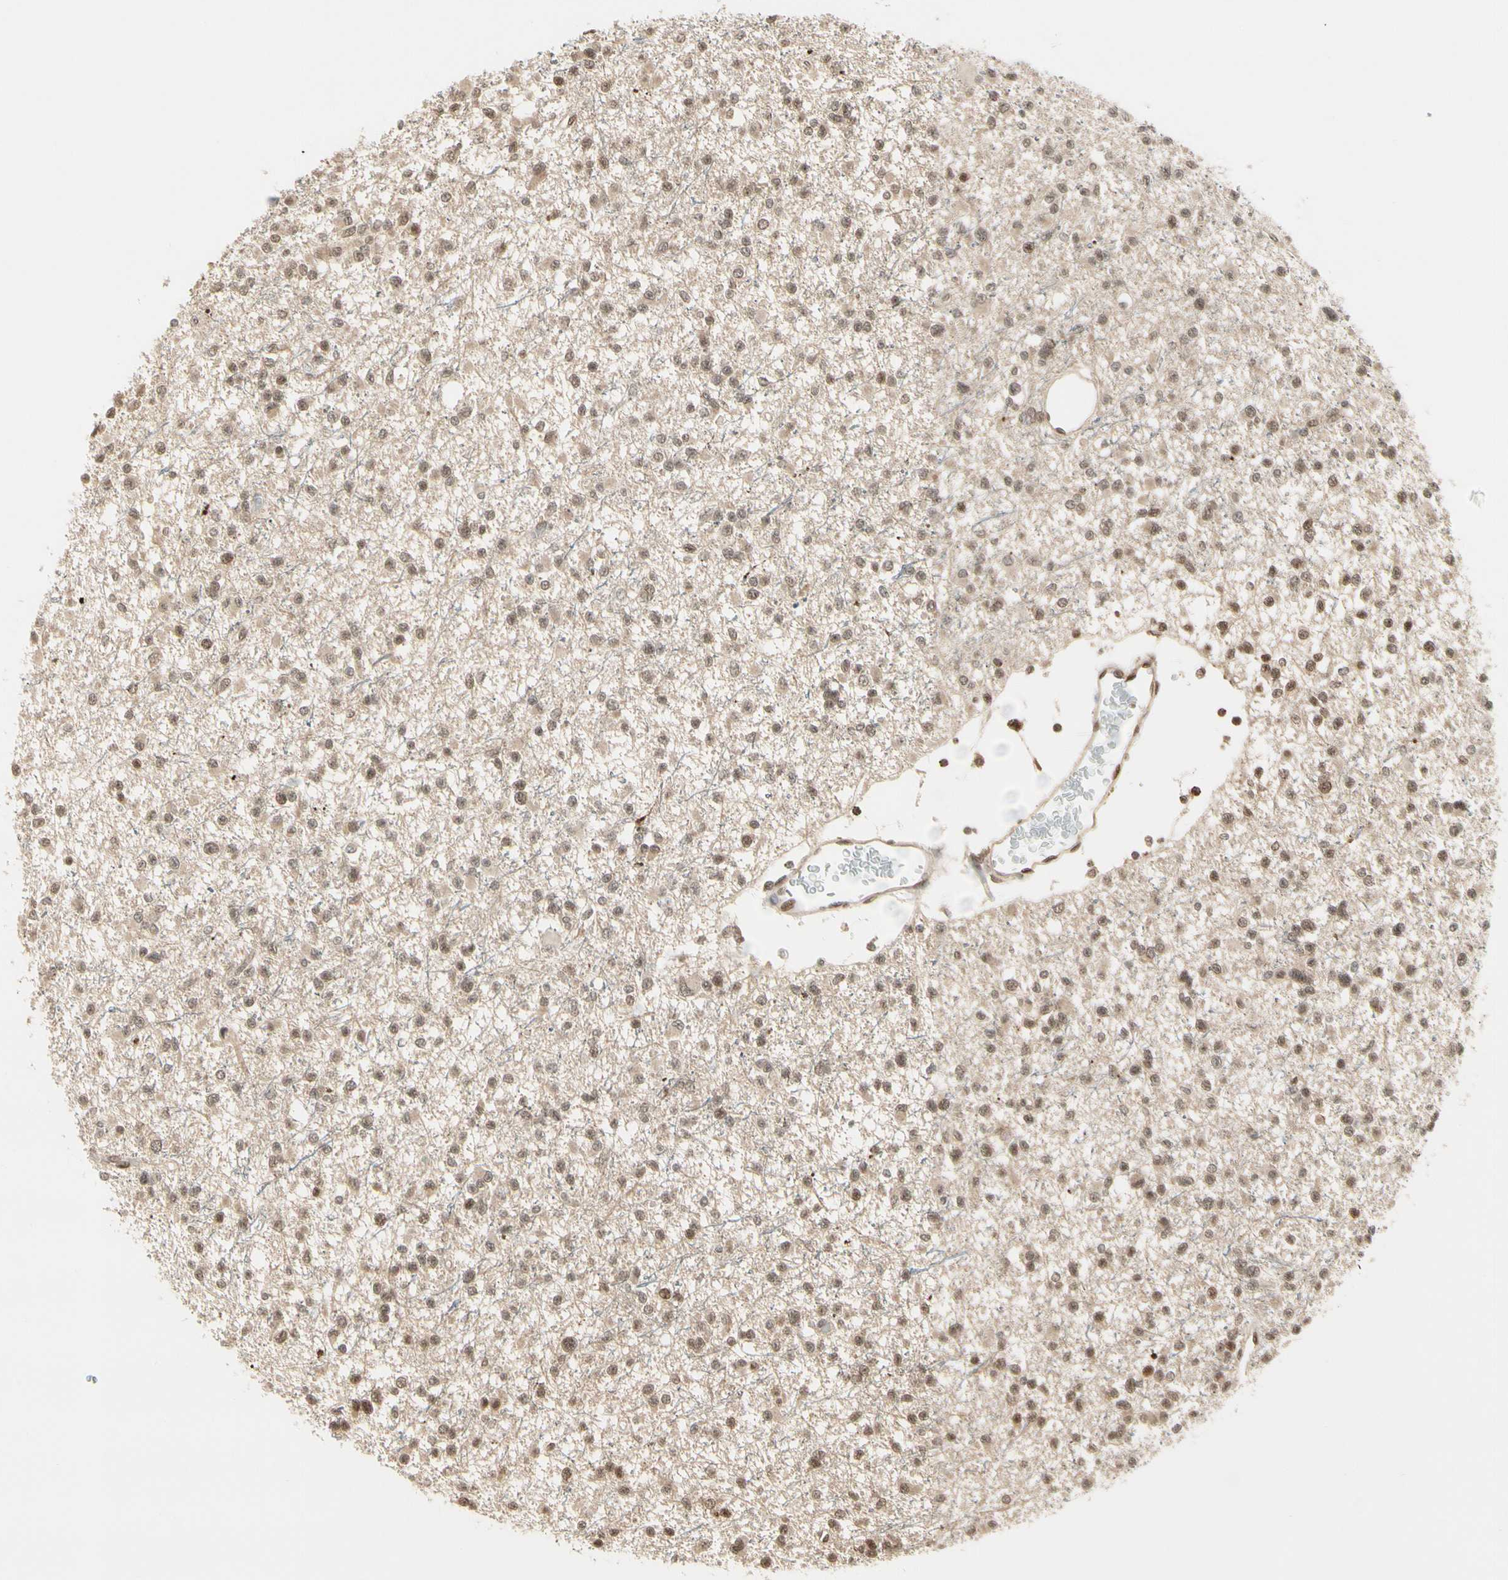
{"staining": {"intensity": "moderate", "quantity": ">75%", "location": "cytoplasmic/membranous,nuclear"}, "tissue": "glioma", "cell_type": "Tumor cells", "image_type": "cancer", "snomed": [{"axis": "morphology", "description": "Glioma, malignant, Low grade"}, {"axis": "topography", "description": "Brain"}], "caption": "Brown immunohistochemical staining in malignant glioma (low-grade) reveals moderate cytoplasmic/membranous and nuclear staining in approximately >75% of tumor cells.", "gene": "EVC", "patient": {"sex": "female", "age": 22}}